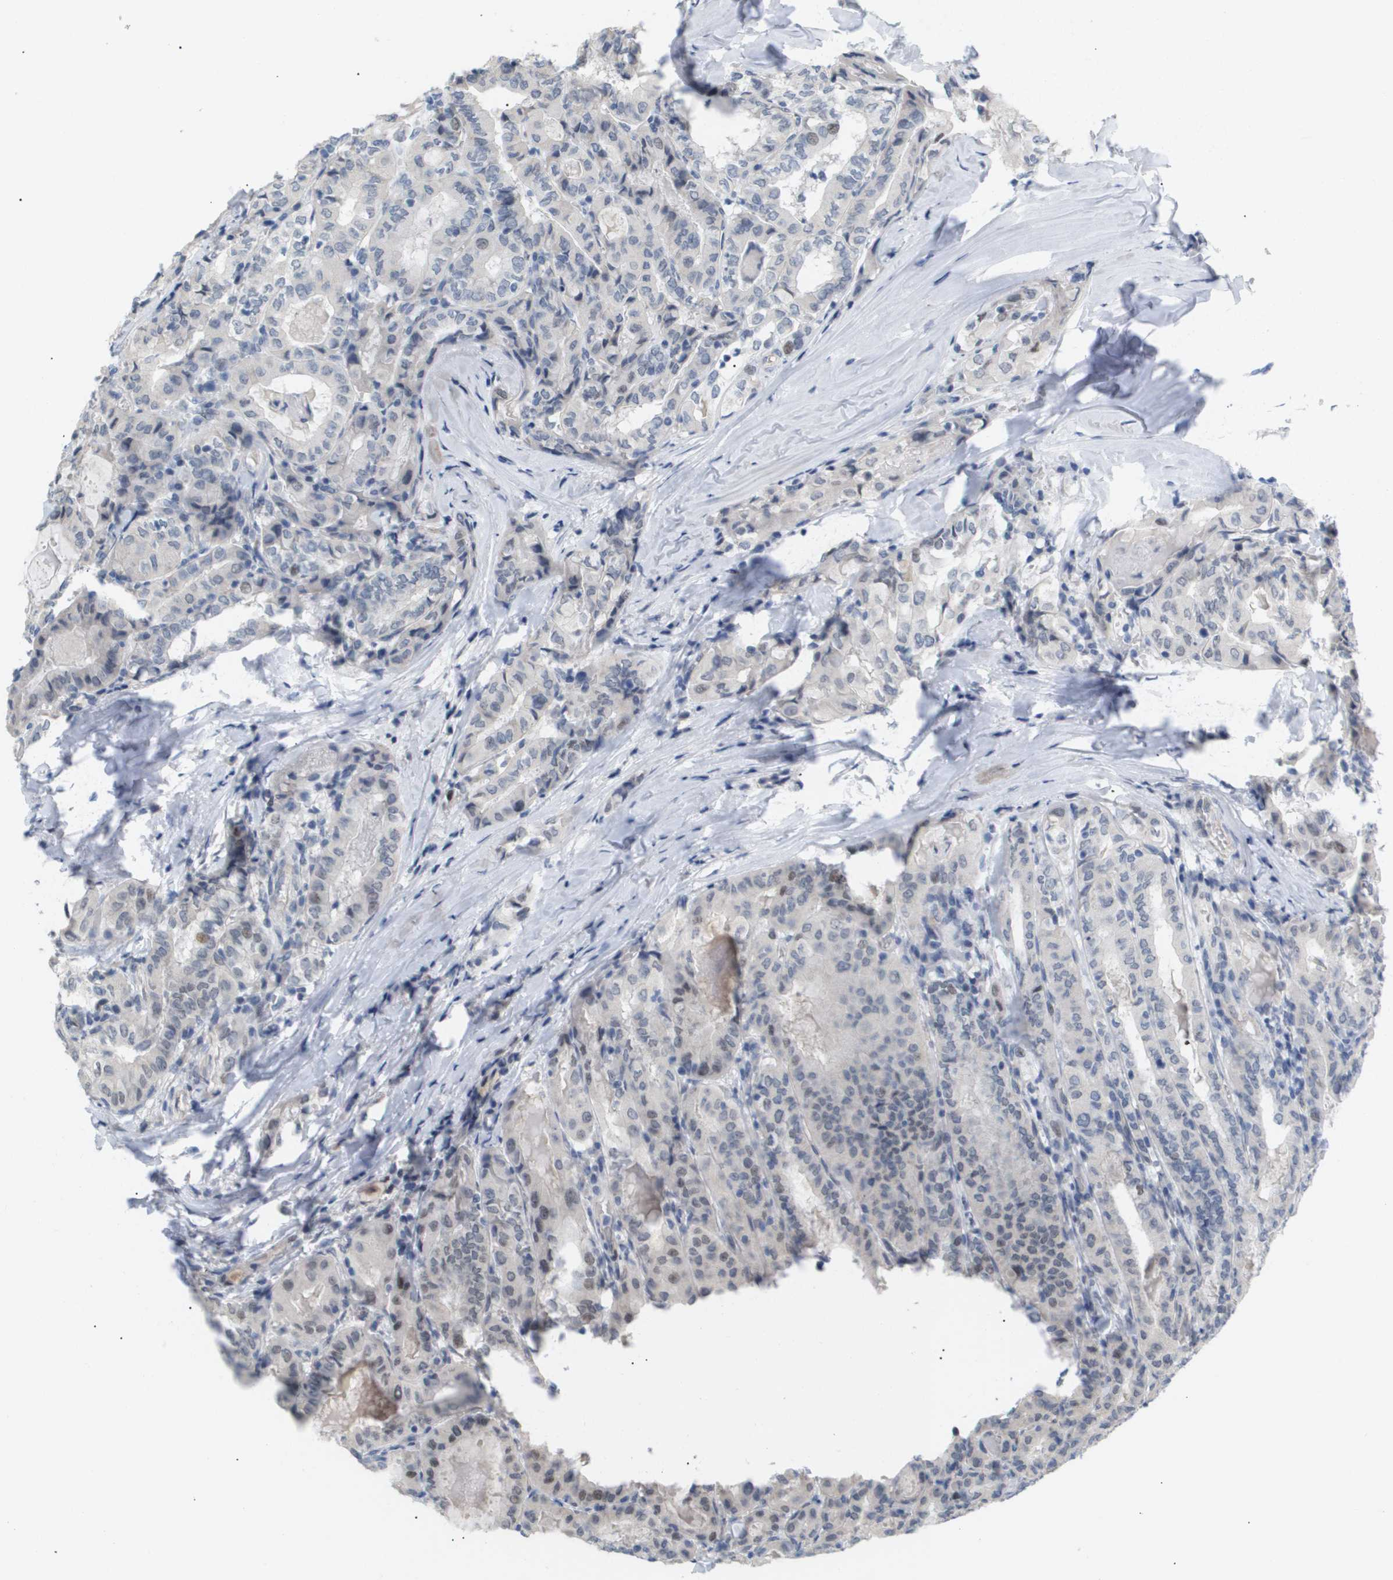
{"staining": {"intensity": "negative", "quantity": "none", "location": "none"}, "tissue": "thyroid cancer", "cell_type": "Tumor cells", "image_type": "cancer", "snomed": [{"axis": "morphology", "description": "Papillary adenocarcinoma, NOS"}, {"axis": "topography", "description": "Thyroid gland"}], "caption": "Tumor cells are negative for brown protein staining in thyroid cancer.", "gene": "PPARD", "patient": {"sex": "female", "age": 42}}